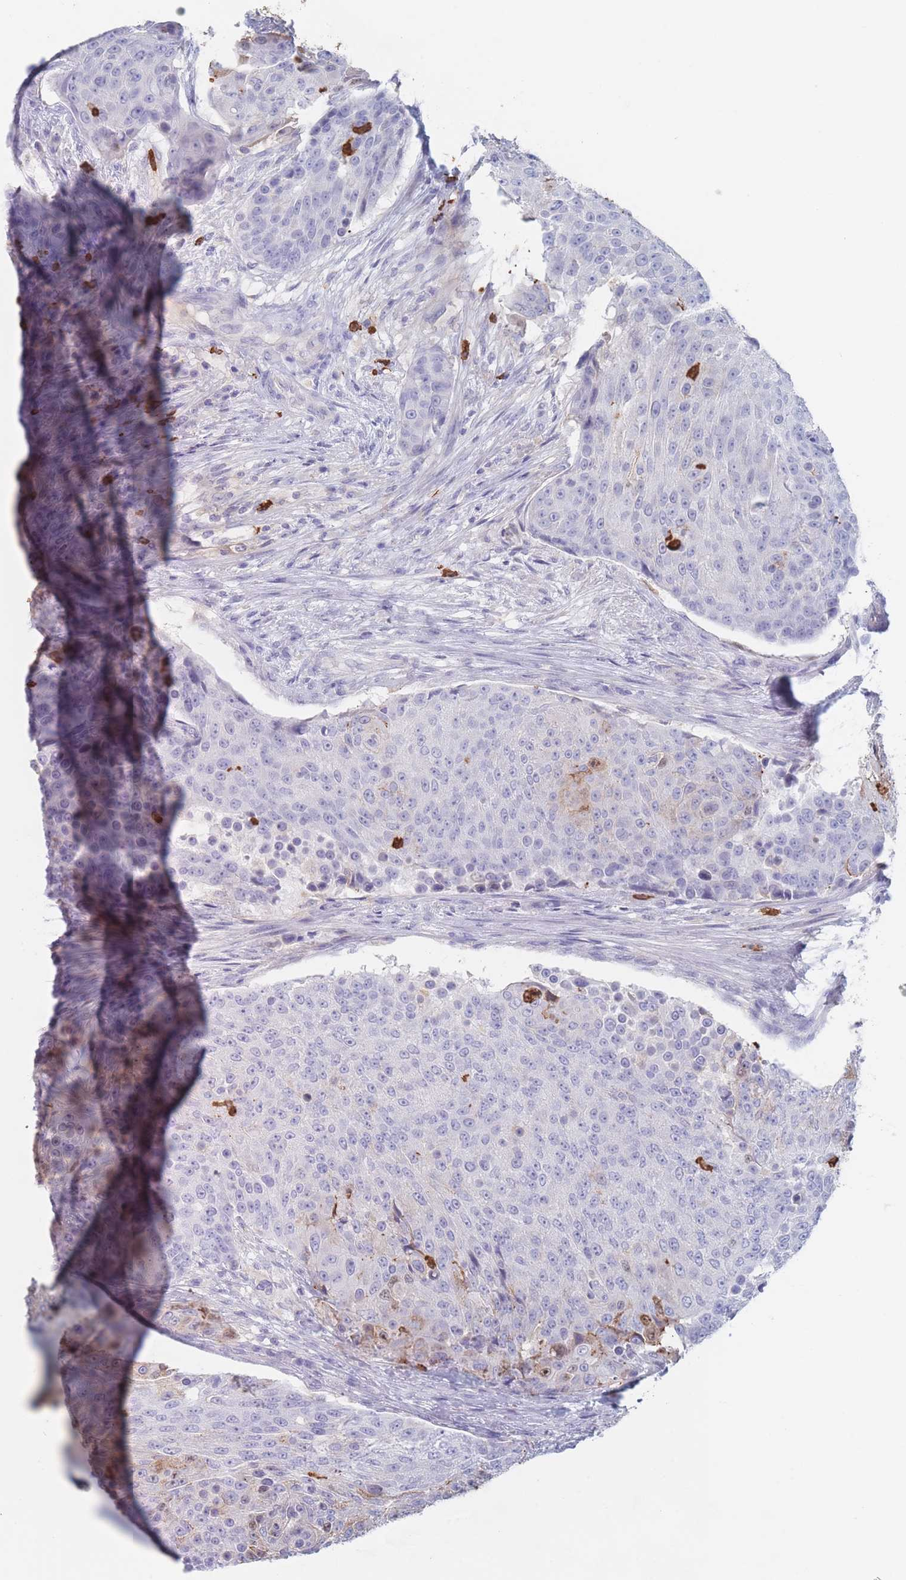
{"staining": {"intensity": "negative", "quantity": "none", "location": "none"}, "tissue": "urothelial cancer", "cell_type": "Tumor cells", "image_type": "cancer", "snomed": [{"axis": "morphology", "description": "Urothelial carcinoma, High grade"}, {"axis": "topography", "description": "Urinary bladder"}], "caption": "Immunohistochemistry image of neoplastic tissue: human urothelial carcinoma (high-grade) stained with DAB reveals no significant protein staining in tumor cells.", "gene": "ATP1A3", "patient": {"sex": "female", "age": 63}}